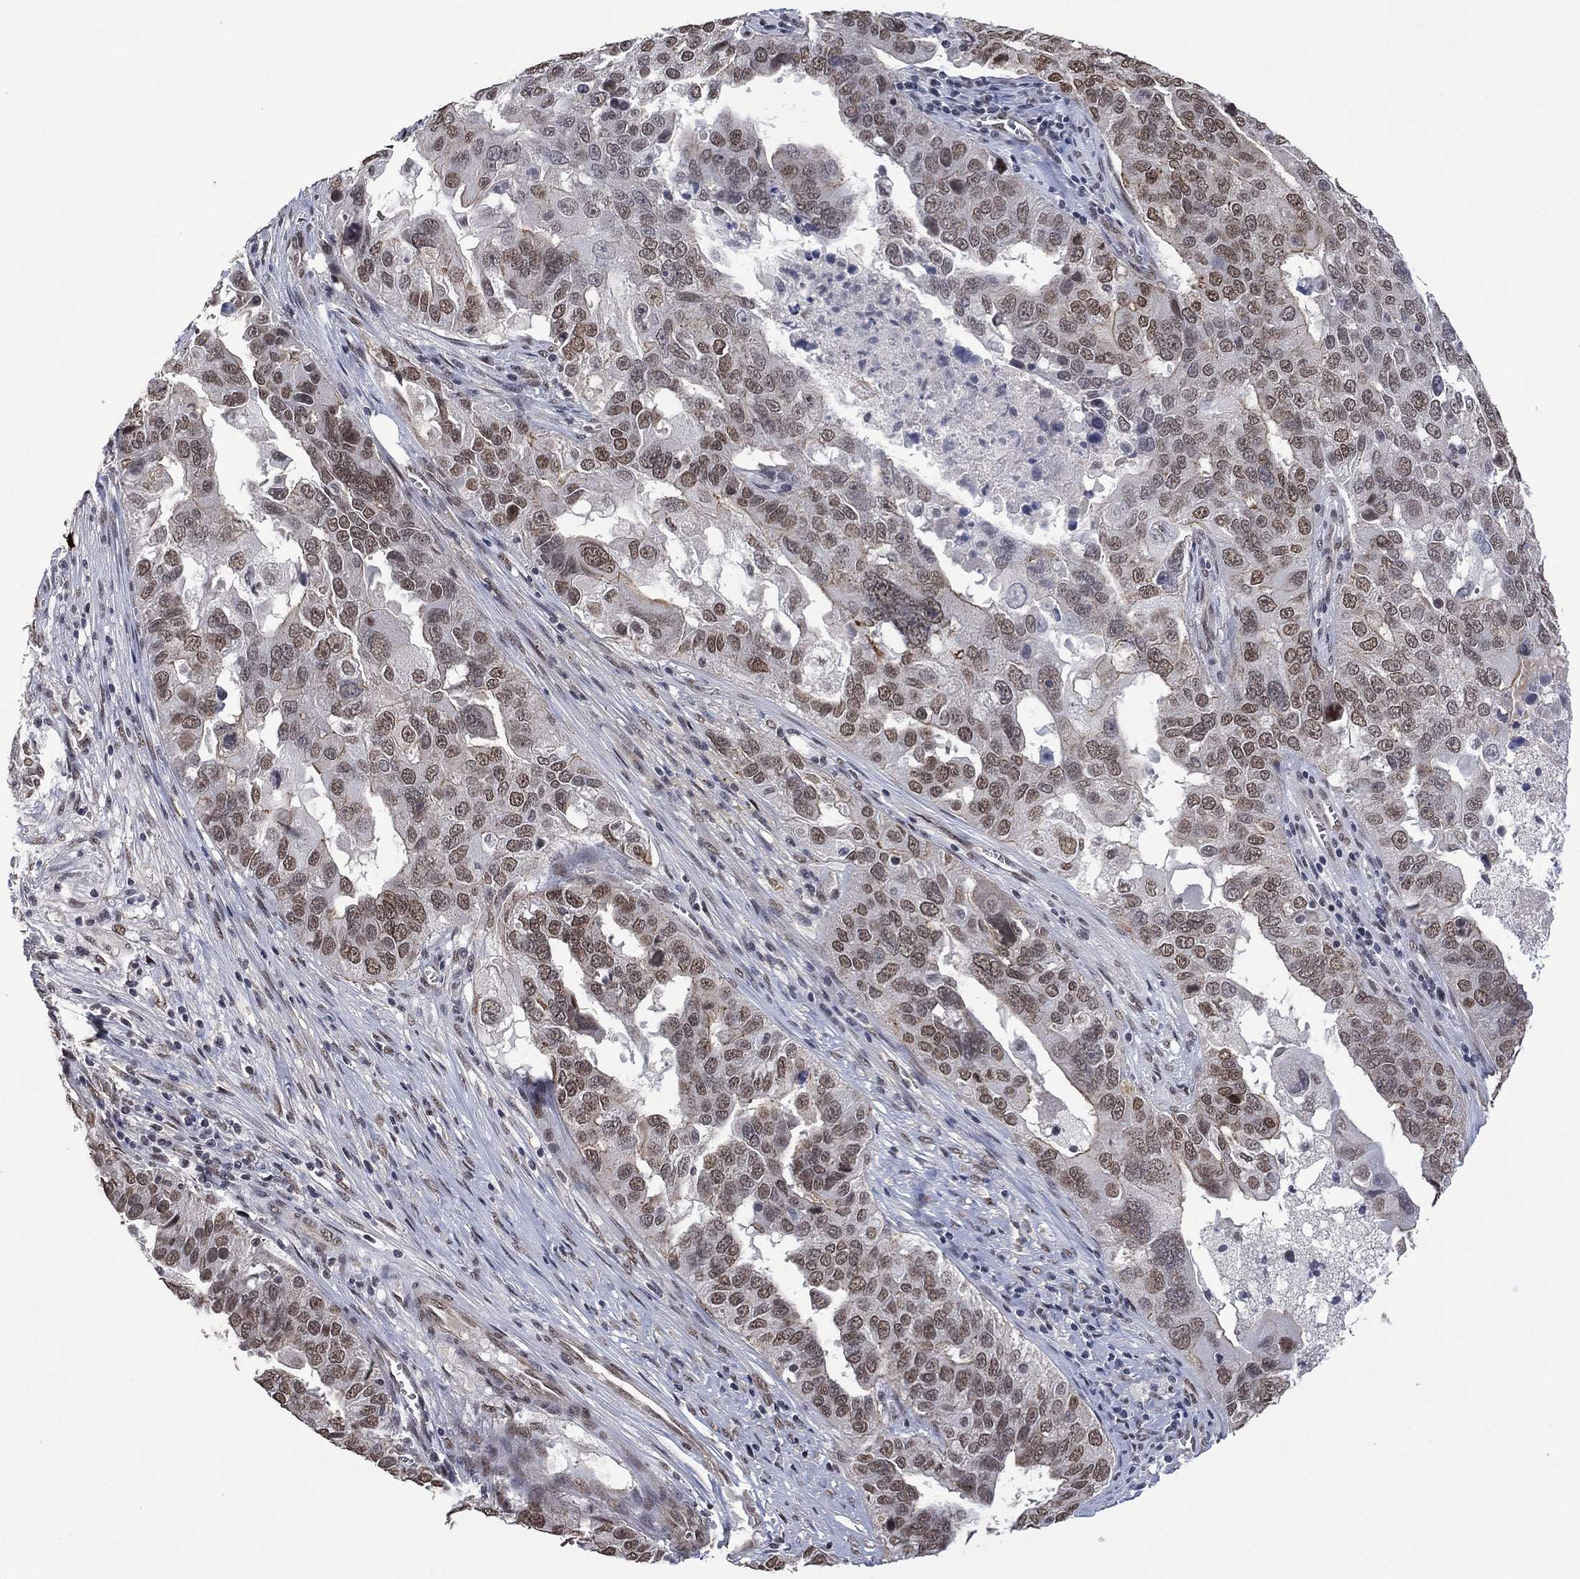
{"staining": {"intensity": "moderate", "quantity": ">75%", "location": "nuclear"}, "tissue": "ovarian cancer", "cell_type": "Tumor cells", "image_type": "cancer", "snomed": [{"axis": "morphology", "description": "Carcinoma, endometroid"}, {"axis": "topography", "description": "Soft tissue"}, {"axis": "topography", "description": "Ovary"}], "caption": "Endometroid carcinoma (ovarian) stained with a brown dye demonstrates moderate nuclear positive staining in about >75% of tumor cells.", "gene": "EHMT1", "patient": {"sex": "female", "age": 52}}